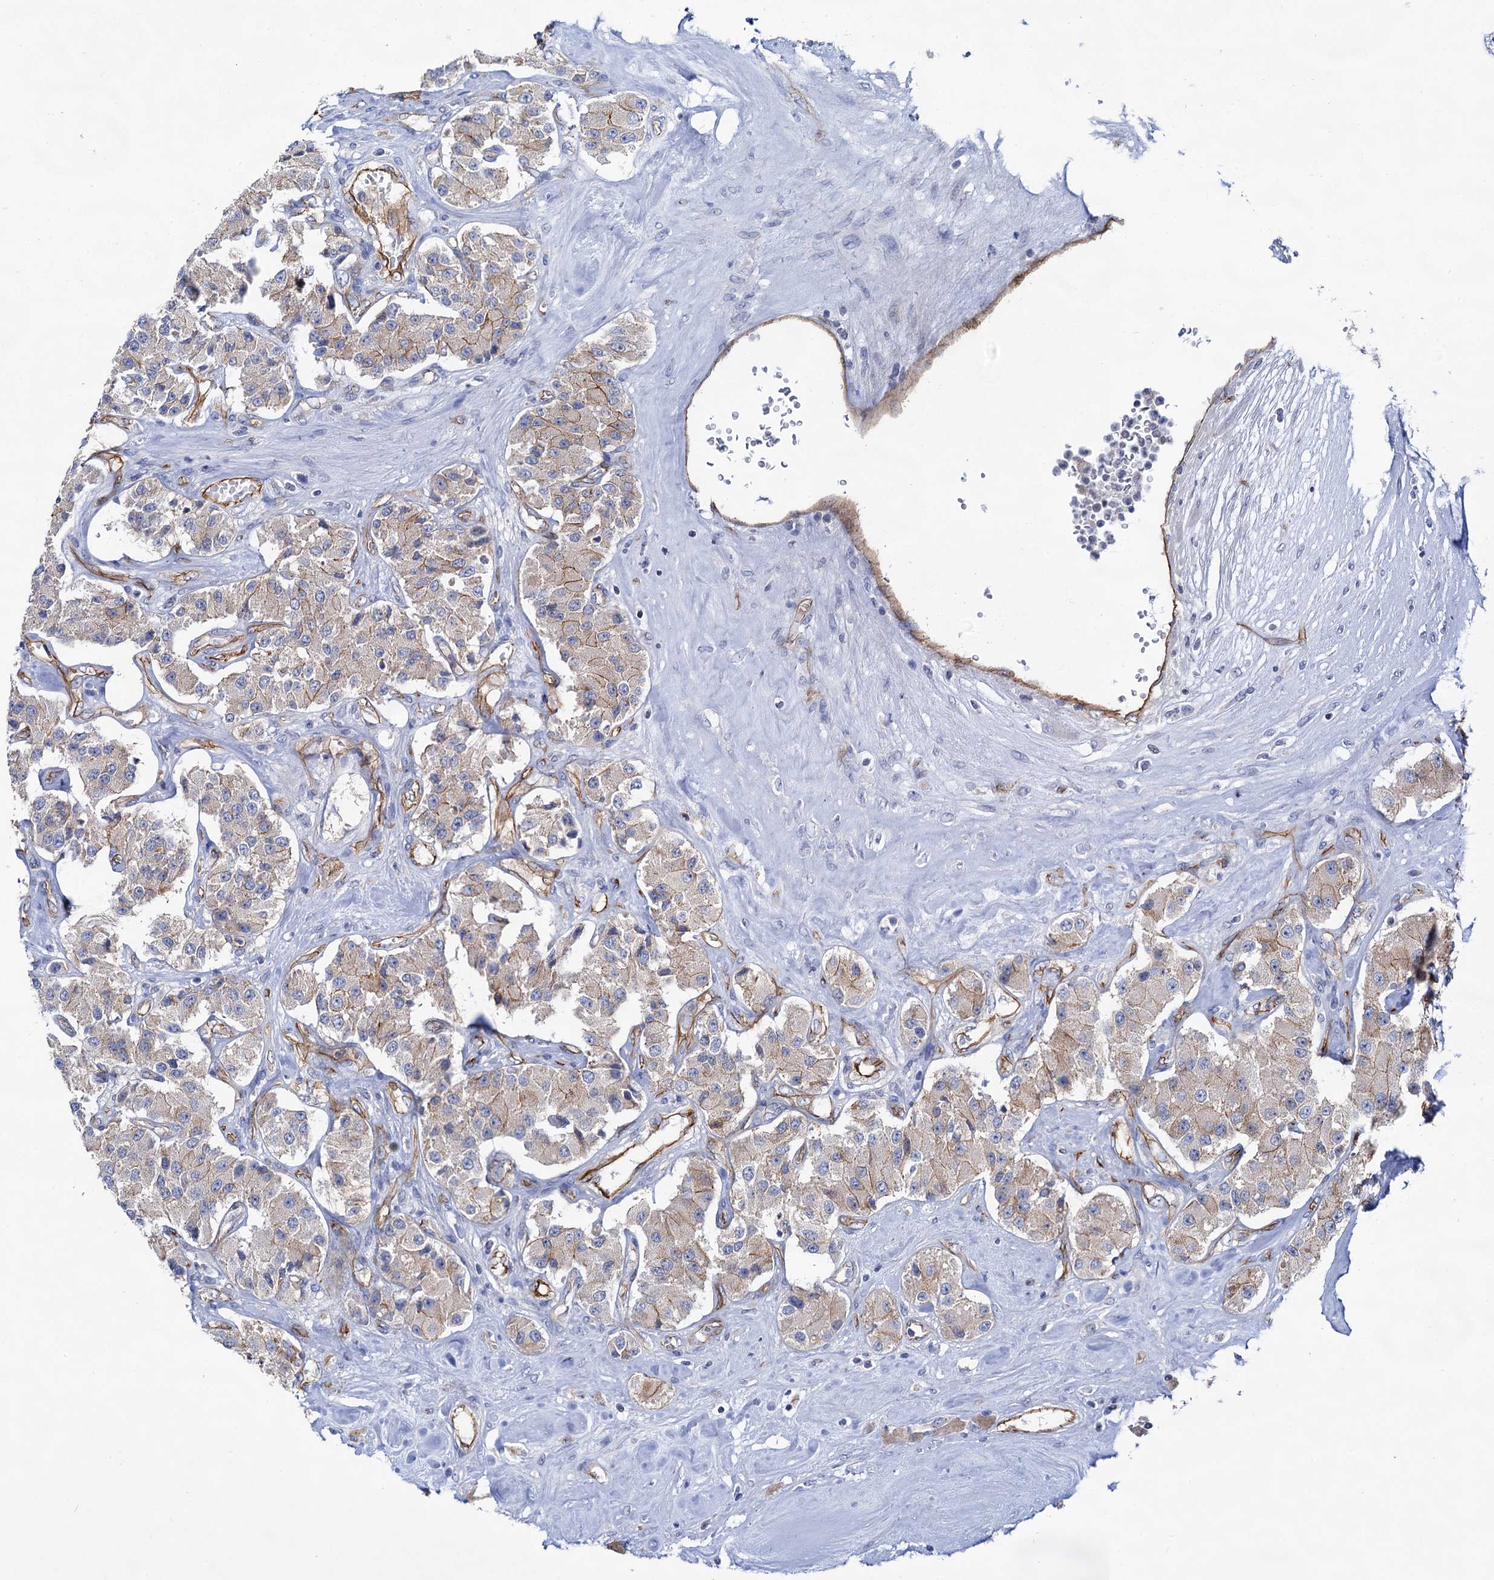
{"staining": {"intensity": "moderate", "quantity": "25%-75%", "location": "cytoplasmic/membranous"}, "tissue": "carcinoid", "cell_type": "Tumor cells", "image_type": "cancer", "snomed": [{"axis": "morphology", "description": "Carcinoid, malignant, NOS"}, {"axis": "topography", "description": "Pancreas"}], "caption": "Carcinoid (malignant) tissue exhibits moderate cytoplasmic/membranous staining in approximately 25%-75% of tumor cells, visualized by immunohistochemistry. Immunohistochemistry stains the protein in brown and the nuclei are stained blue.", "gene": "ABLIM1", "patient": {"sex": "male", "age": 41}}